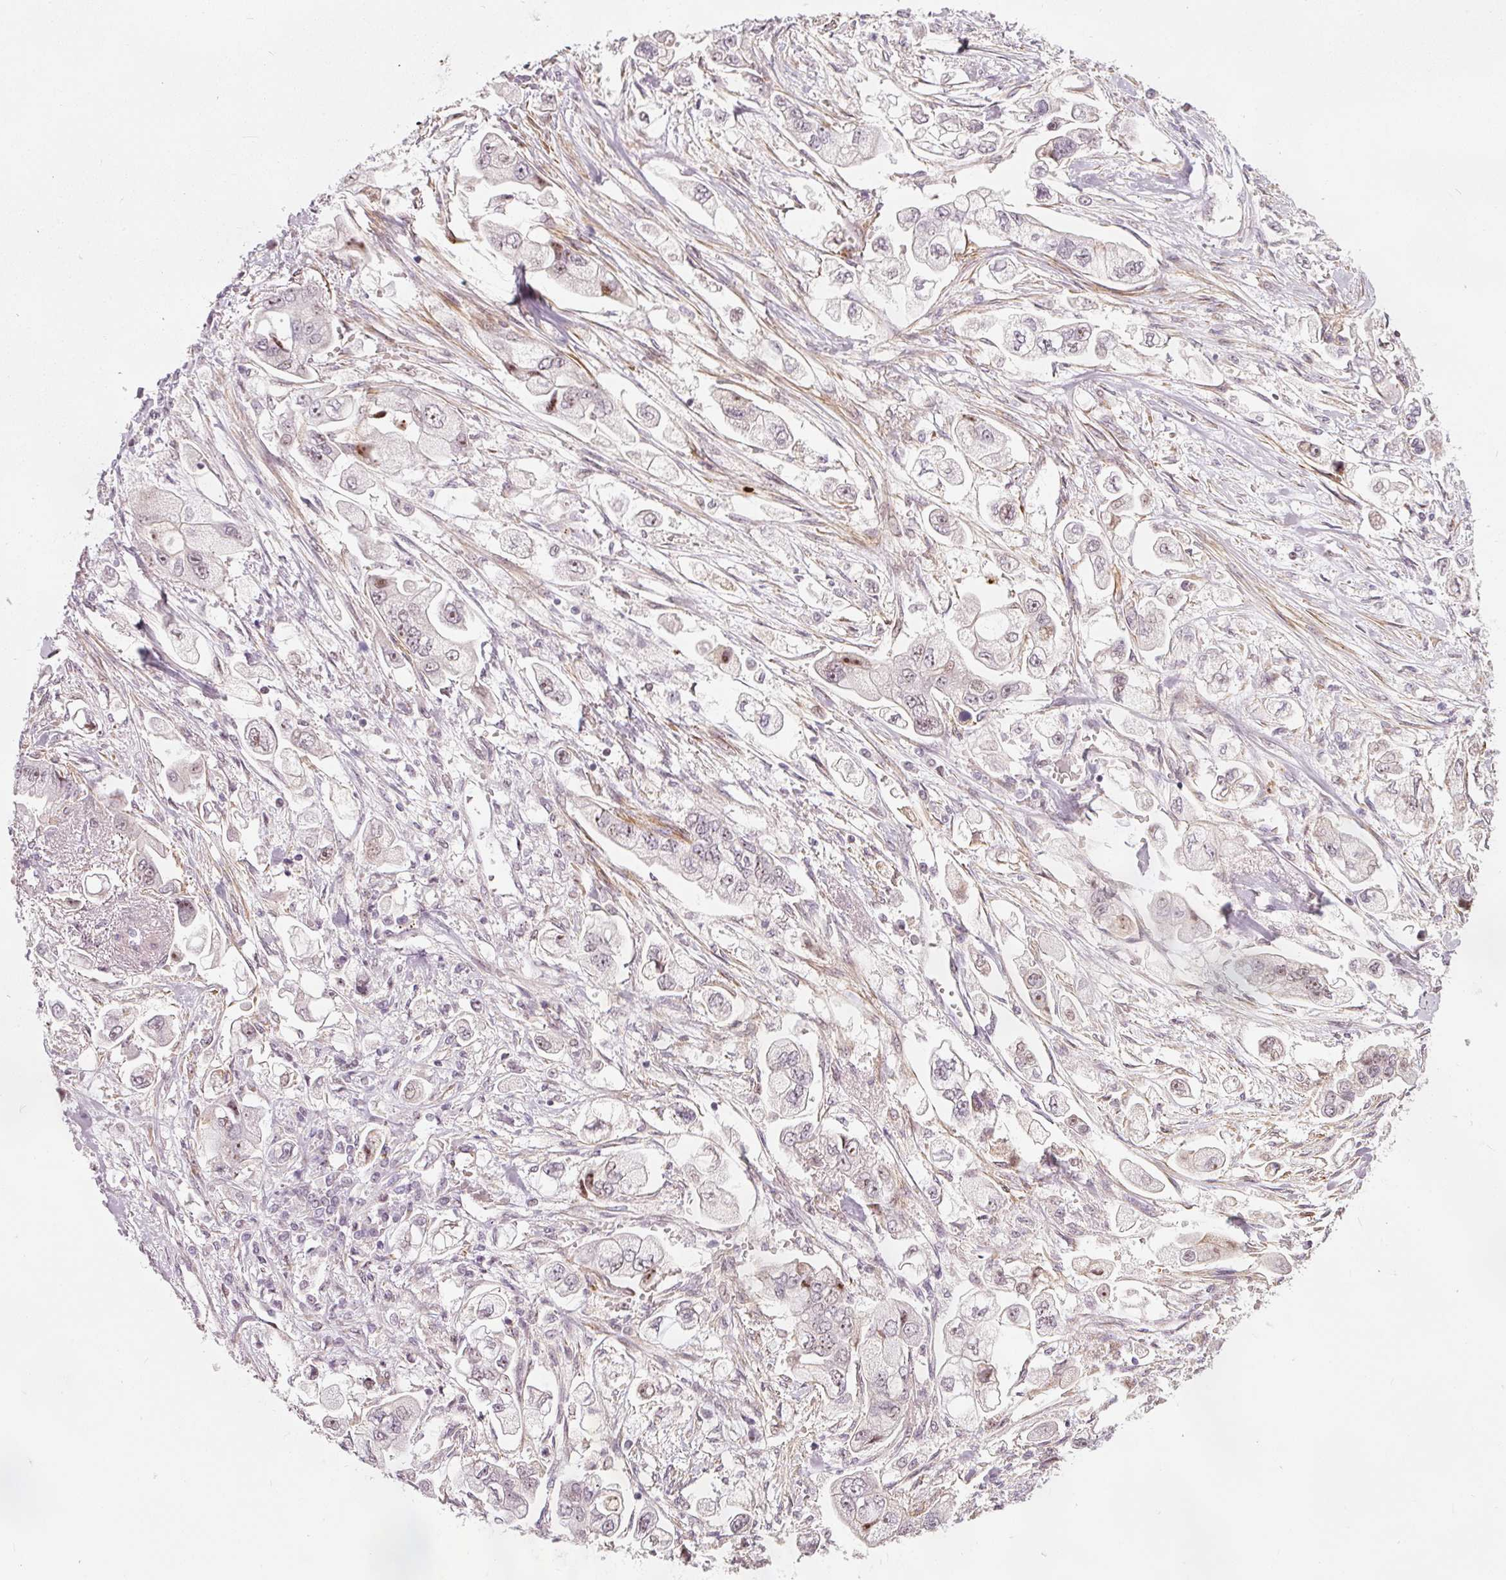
{"staining": {"intensity": "weak", "quantity": "<25%", "location": "nuclear"}, "tissue": "stomach cancer", "cell_type": "Tumor cells", "image_type": "cancer", "snomed": [{"axis": "morphology", "description": "Adenocarcinoma, NOS"}, {"axis": "topography", "description": "Stomach"}], "caption": "The image reveals no staining of tumor cells in stomach cancer (adenocarcinoma).", "gene": "MXRA8", "patient": {"sex": "male", "age": 62}}